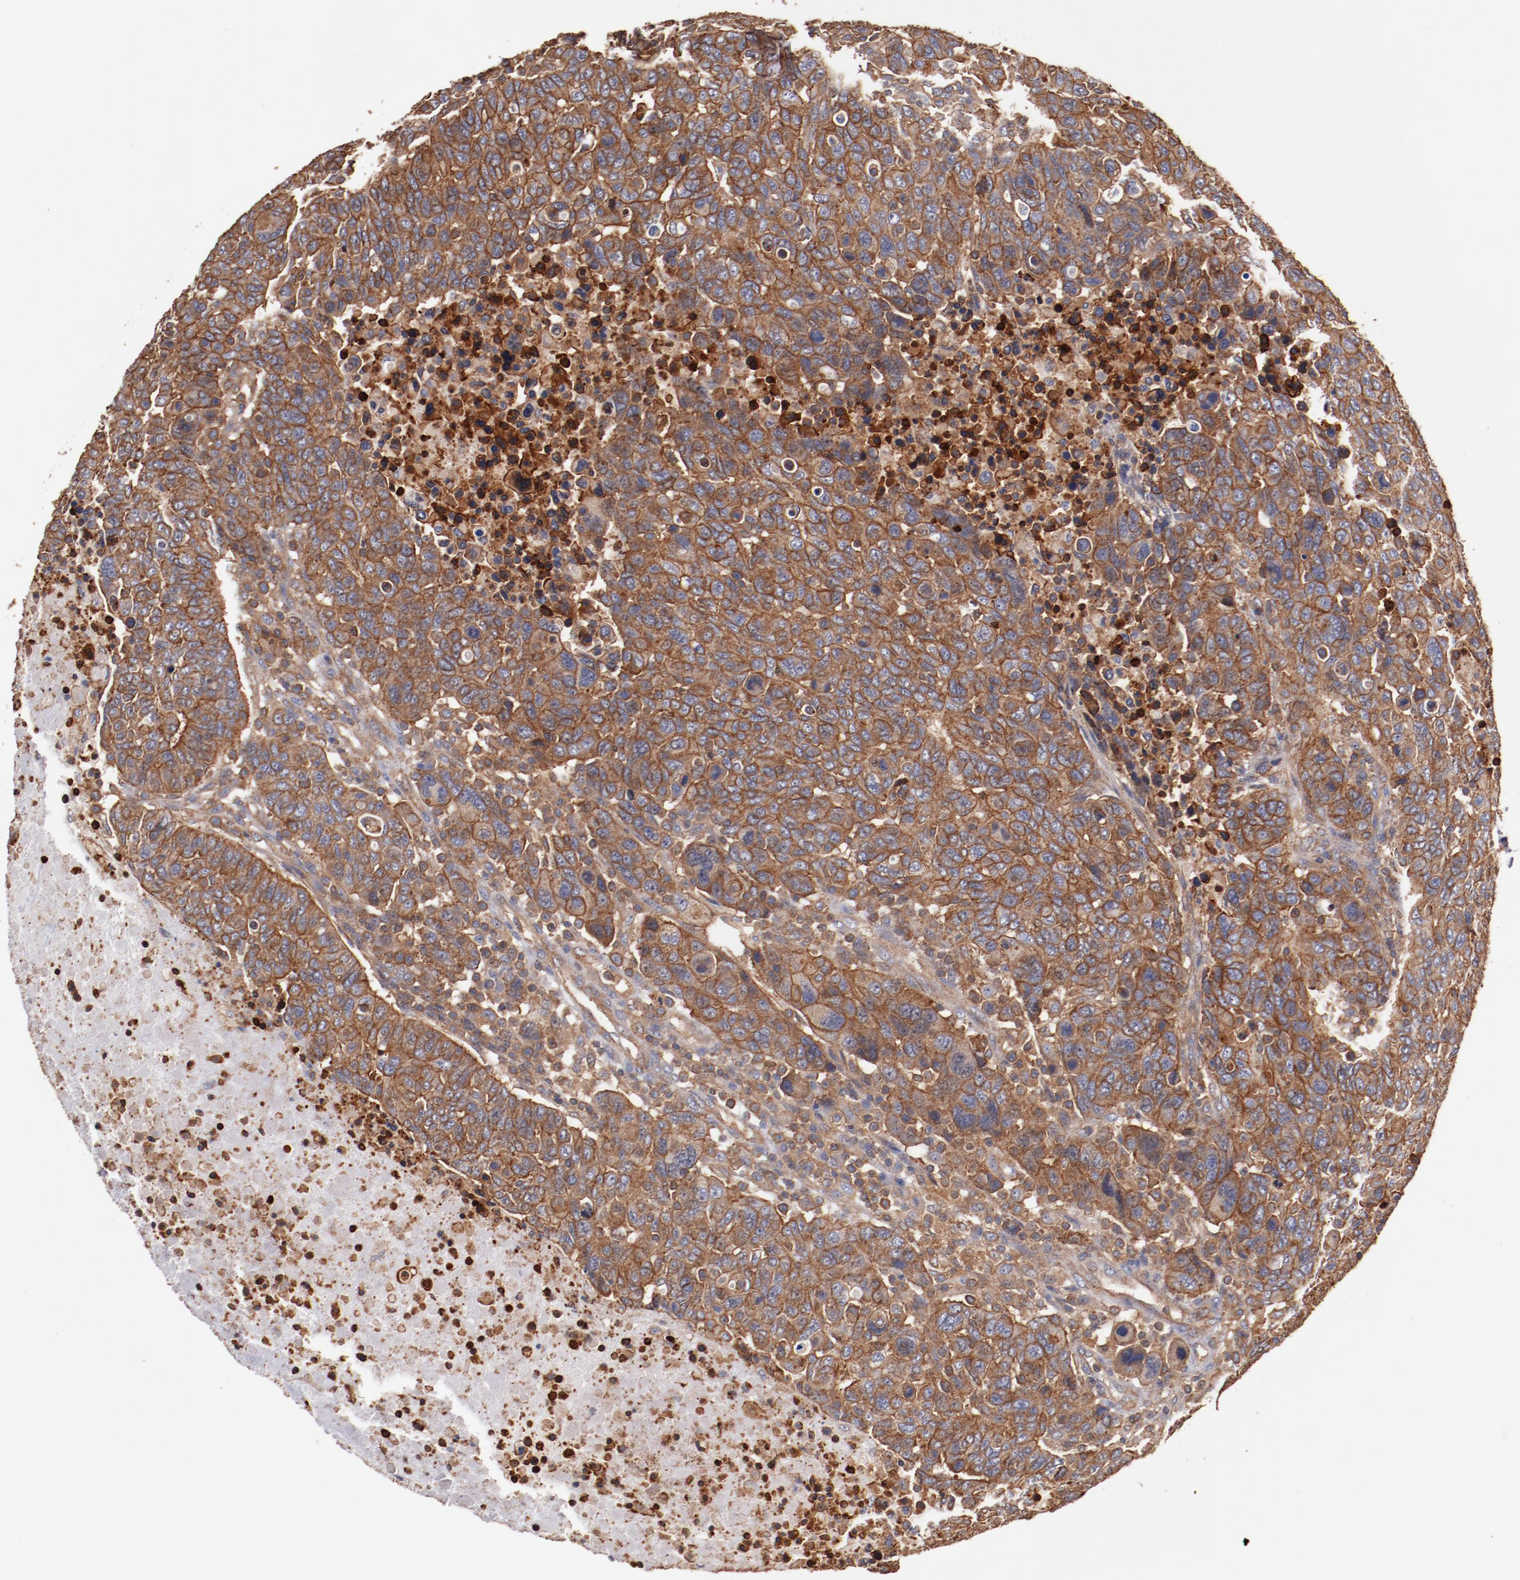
{"staining": {"intensity": "strong", "quantity": ">75%", "location": "cytoplasmic/membranous"}, "tissue": "breast cancer", "cell_type": "Tumor cells", "image_type": "cancer", "snomed": [{"axis": "morphology", "description": "Duct carcinoma"}, {"axis": "topography", "description": "Breast"}], "caption": "Breast cancer was stained to show a protein in brown. There is high levels of strong cytoplasmic/membranous positivity in approximately >75% of tumor cells. (Stains: DAB in brown, nuclei in blue, Microscopy: brightfield microscopy at high magnification).", "gene": "TMOD3", "patient": {"sex": "female", "age": 37}}